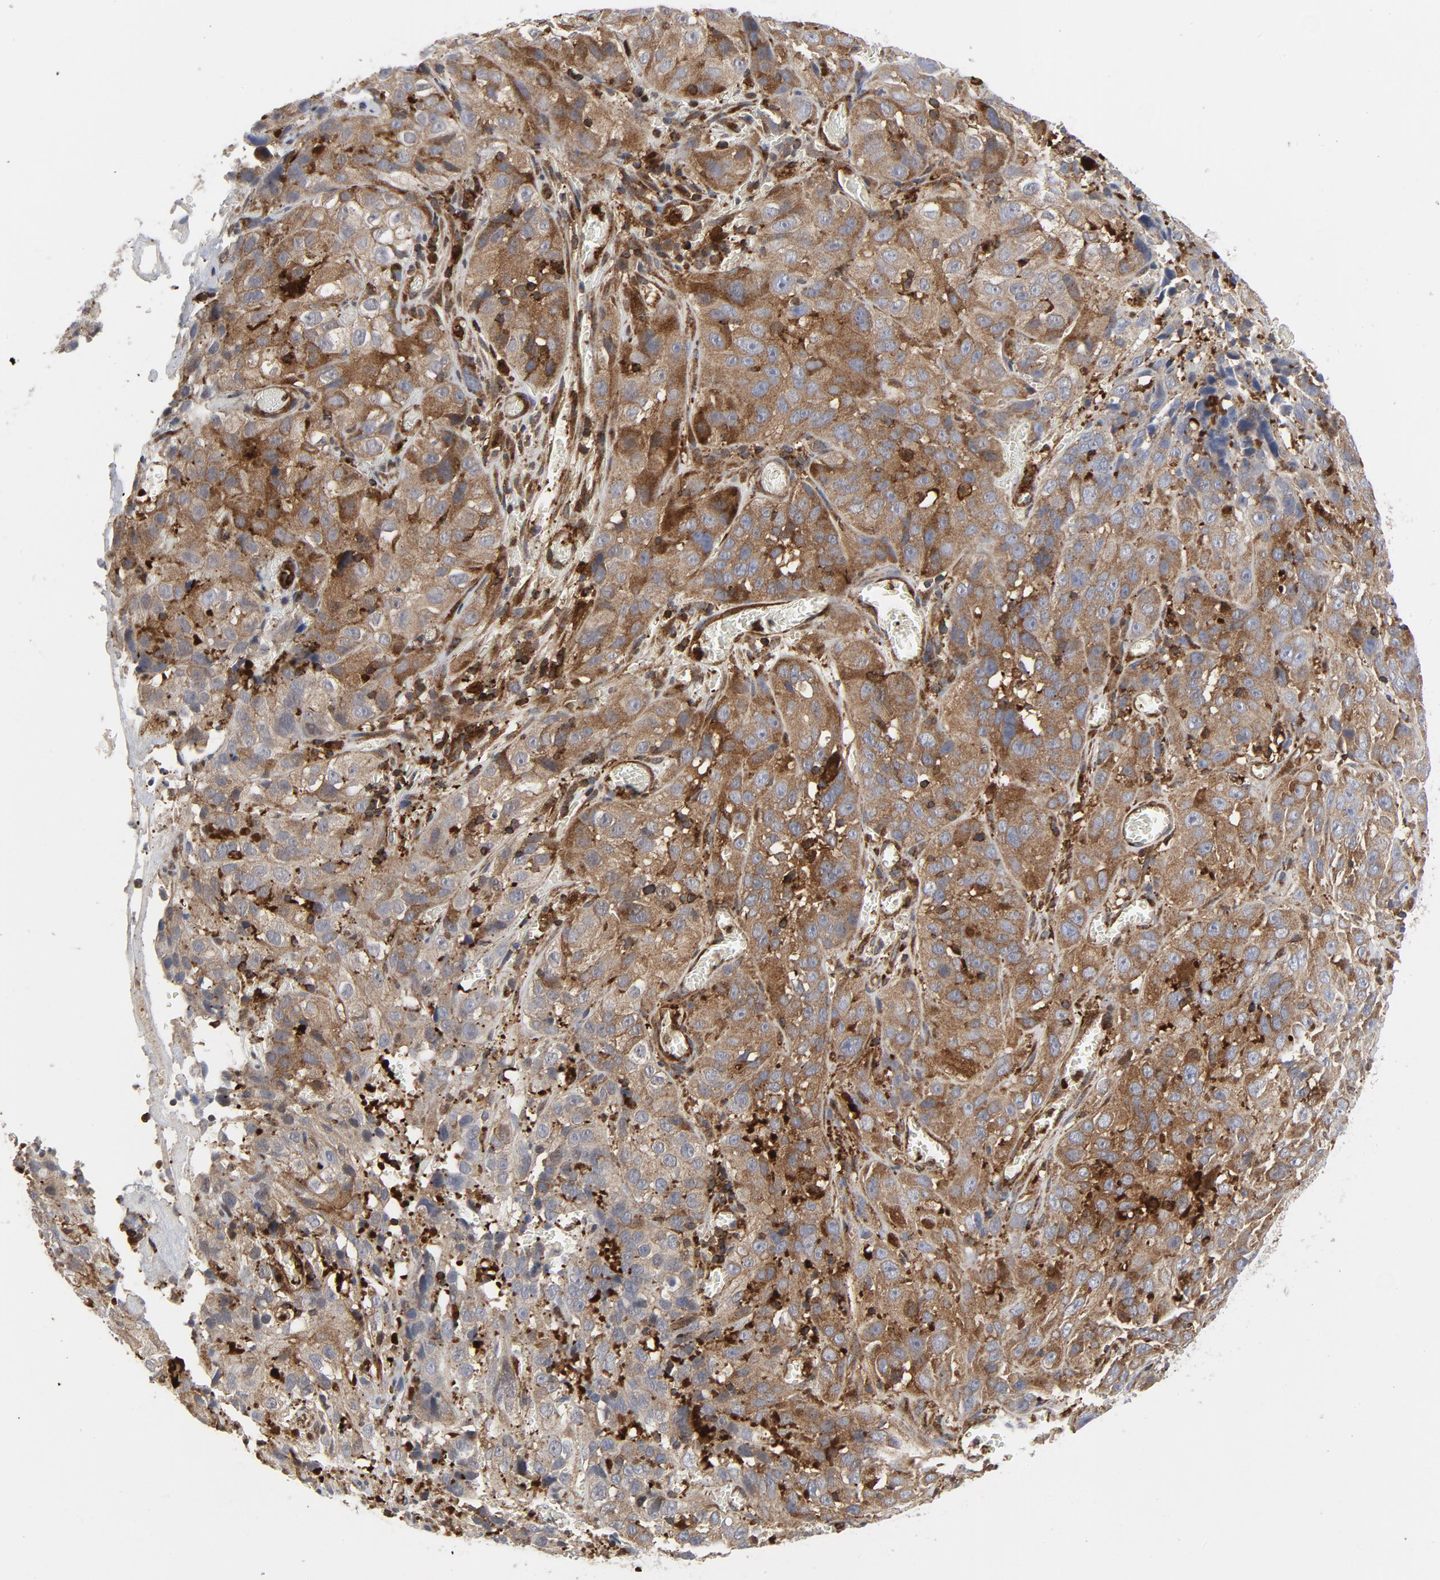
{"staining": {"intensity": "moderate", "quantity": ">75%", "location": "cytoplasmic/membranous"}, "tissue": "cervical cancer", "cell_type": "Tumor cells", "image_type": "cancer", "snomed": [{"axis": "morphology", "description": "Squamous cell carcinoma, NOS"}, {"axis": "topography", "description": "Cervix"}], "caption": "Protein staining by IHC exhibits moderate cytoplasmic/membranous positivity in approximately >75% of tumor cells in squamous cell carcinoma (cervical).", "gene": "YES1", "patient": {"sex": "female", "age": 32}}